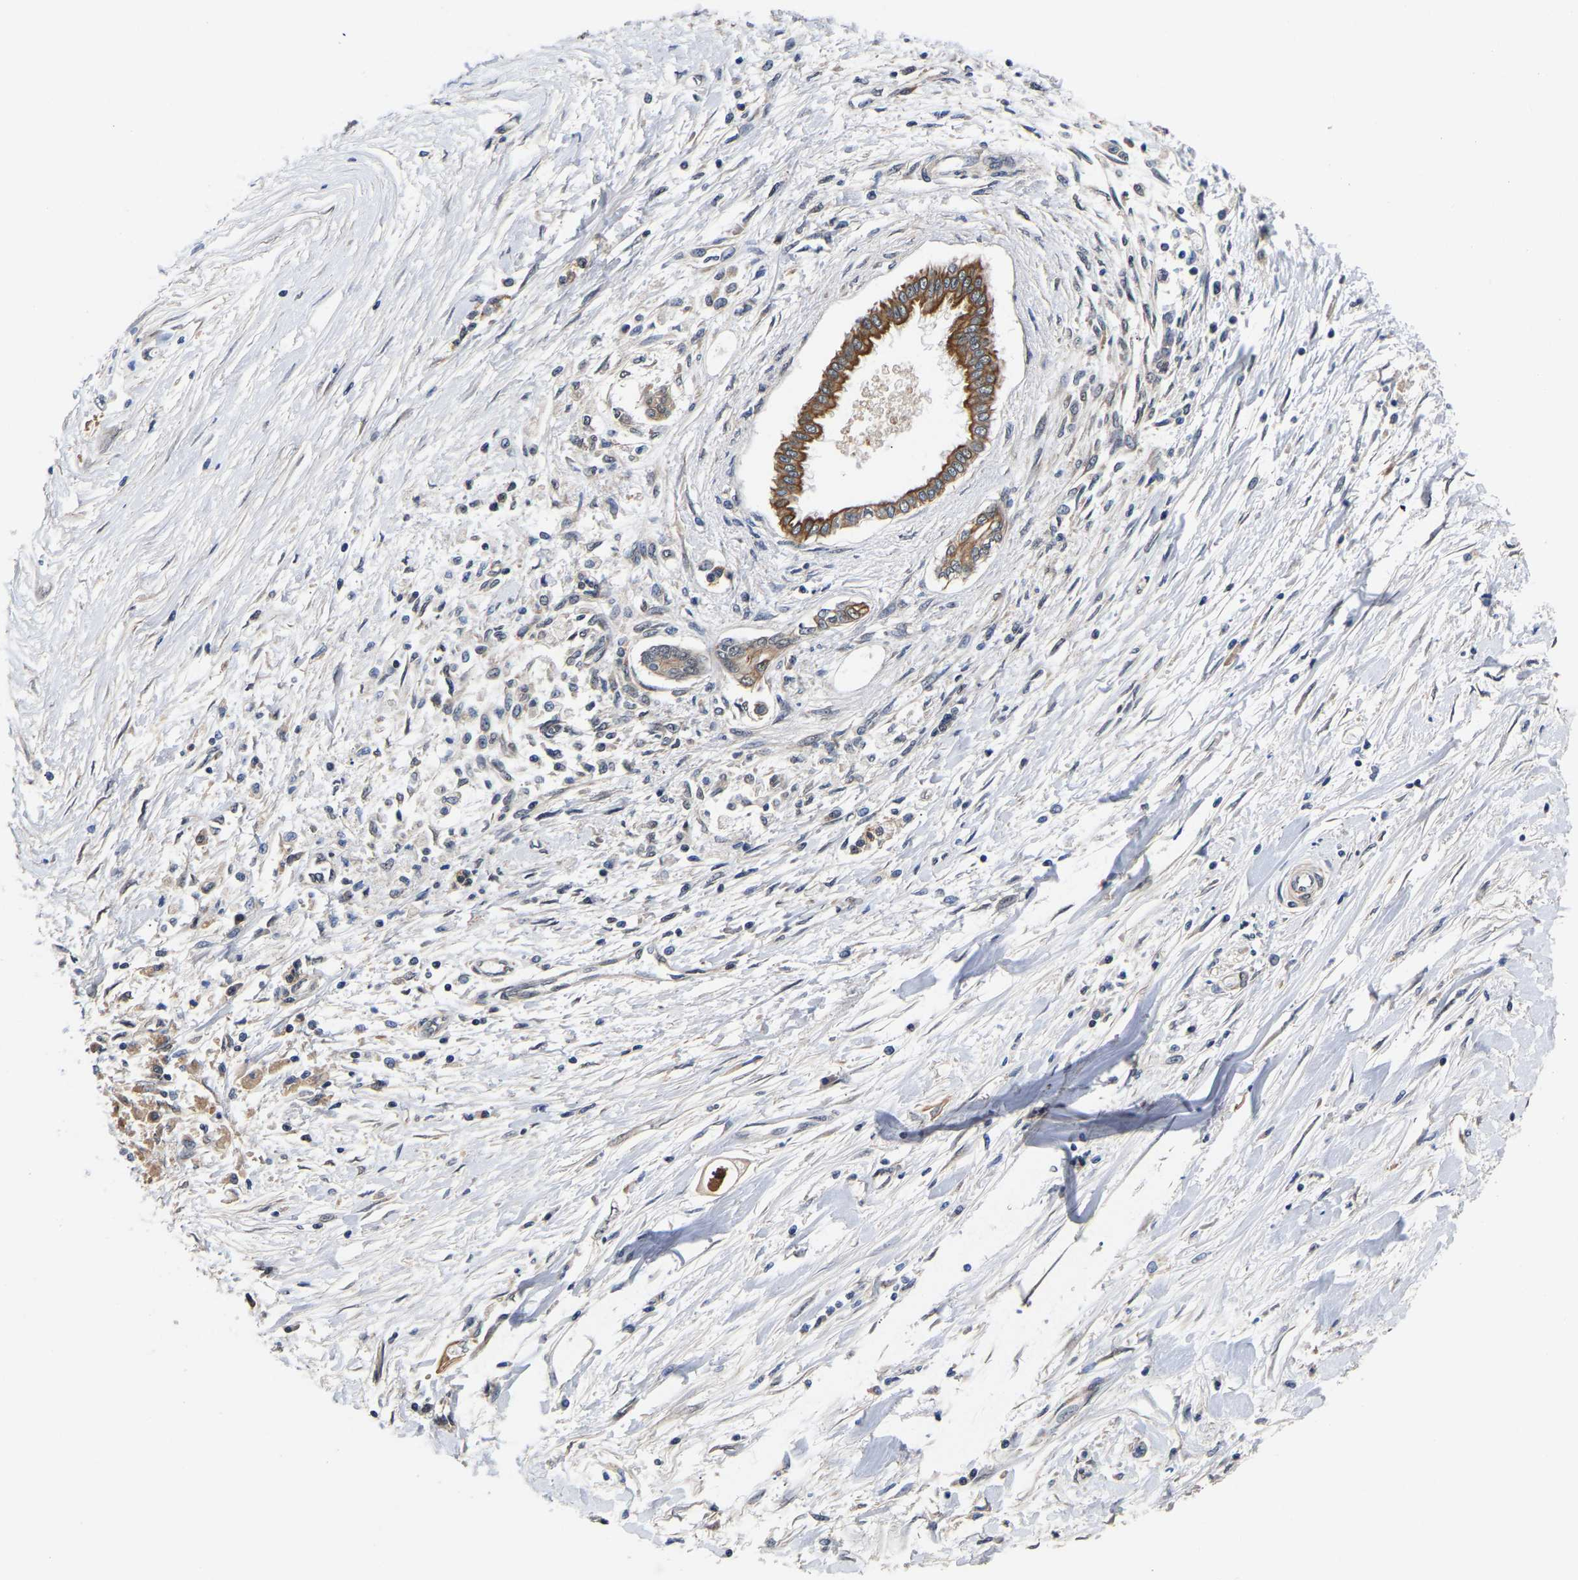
{"staining": {"intensity": "moderate", "quantity": "<25%", "location": "cytoplasmic/membranous"}, "tissue": "pancreatic cancer", "cell_type": "Tumor cells", "image_type": "cancer", "snomed": [{"axis": "morphology", "description": "Adenocarcinoma, NOS"}, {"axis": "topography", "description": "Pancreas"}], "caption": "Tumor cells exhibit low levels of moderate cytoplasmic/membranous positivity in approximately <25% of cells in human pancreatic adenocarcinoma. (Brightfield microscopy of DAB IHC at high magnification).", "gene": "METTL16", "patient": {"sex": "male", "age": 56}}